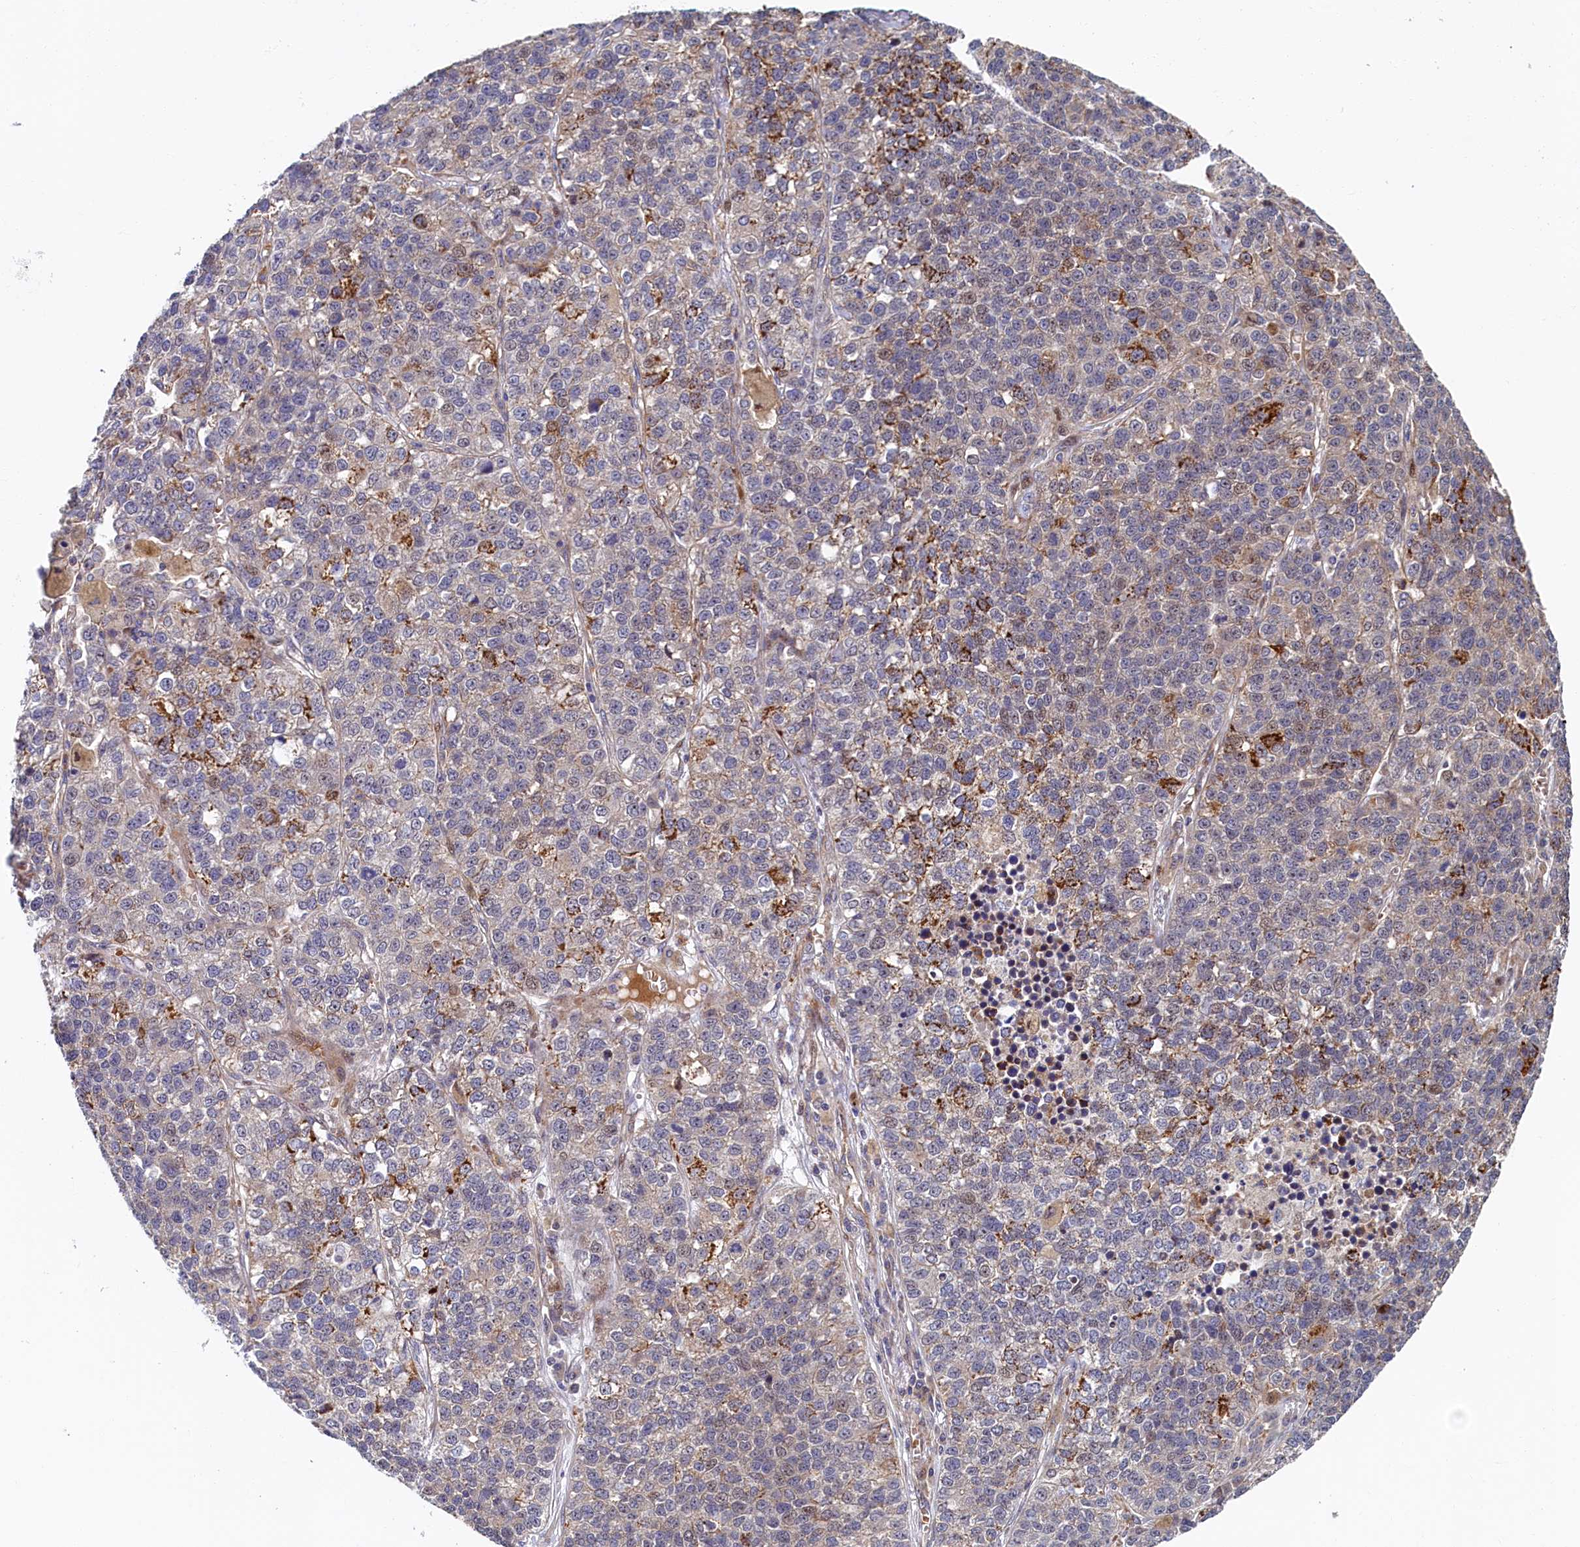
{"staining": {"intensity": "moderate", "quantity": "<25%", "location": "cytoplasmic/membranous"}, "tissue": "lung cancer", "cell_type": "Tumor cells", "image_type": "cancer", "snomed": [{"axis": "morphology", "description": "Adenocarcinoma, NOS"}, {"axis": "topography", "description": "Lung"}], "caption": "Tumor cells display moderate cytoplasmic/membranous staining in about <25% of cells in lung cancer.", "gene": "PIK3C3", "patient": {"sex": "male", "age": 49}}